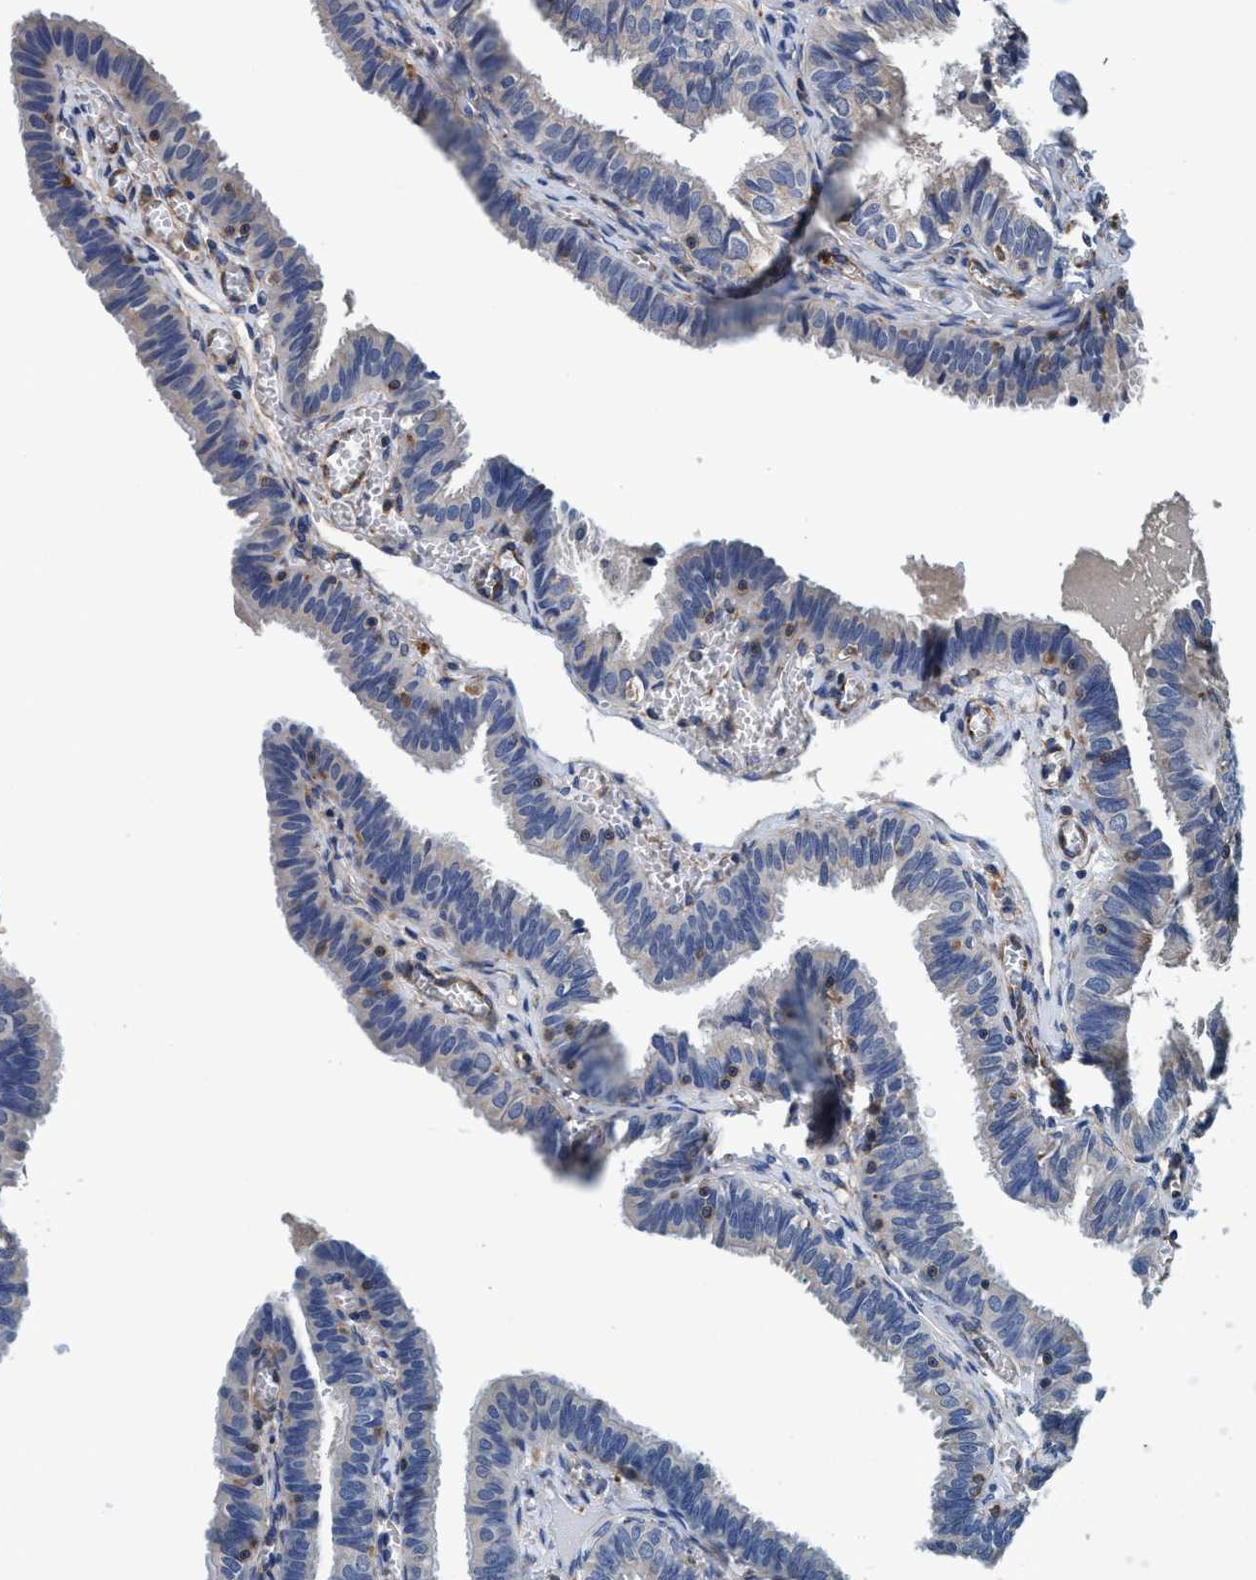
{"staining": {"intensity": "negative", "quantity": "none", "location": "none"}, "tissue": "fallopian tube", "cell_type": "Glandular cells", "image_type": "normal", "snomed": [{"axis": "morphology", "description": "Normal tissue, NOS"}, {"axis": "topography", "description": "Fallopian tube"}], "caption": "IHC micrograph of normal fallopian tube: fallopian tube stained with DAB demonstrates no significant protein positivity in glandular cells. (IHC, brightfield microscopy, high magnification).", "gene": "ENDOG", "patient": {"sex": "female", "age": 46}}